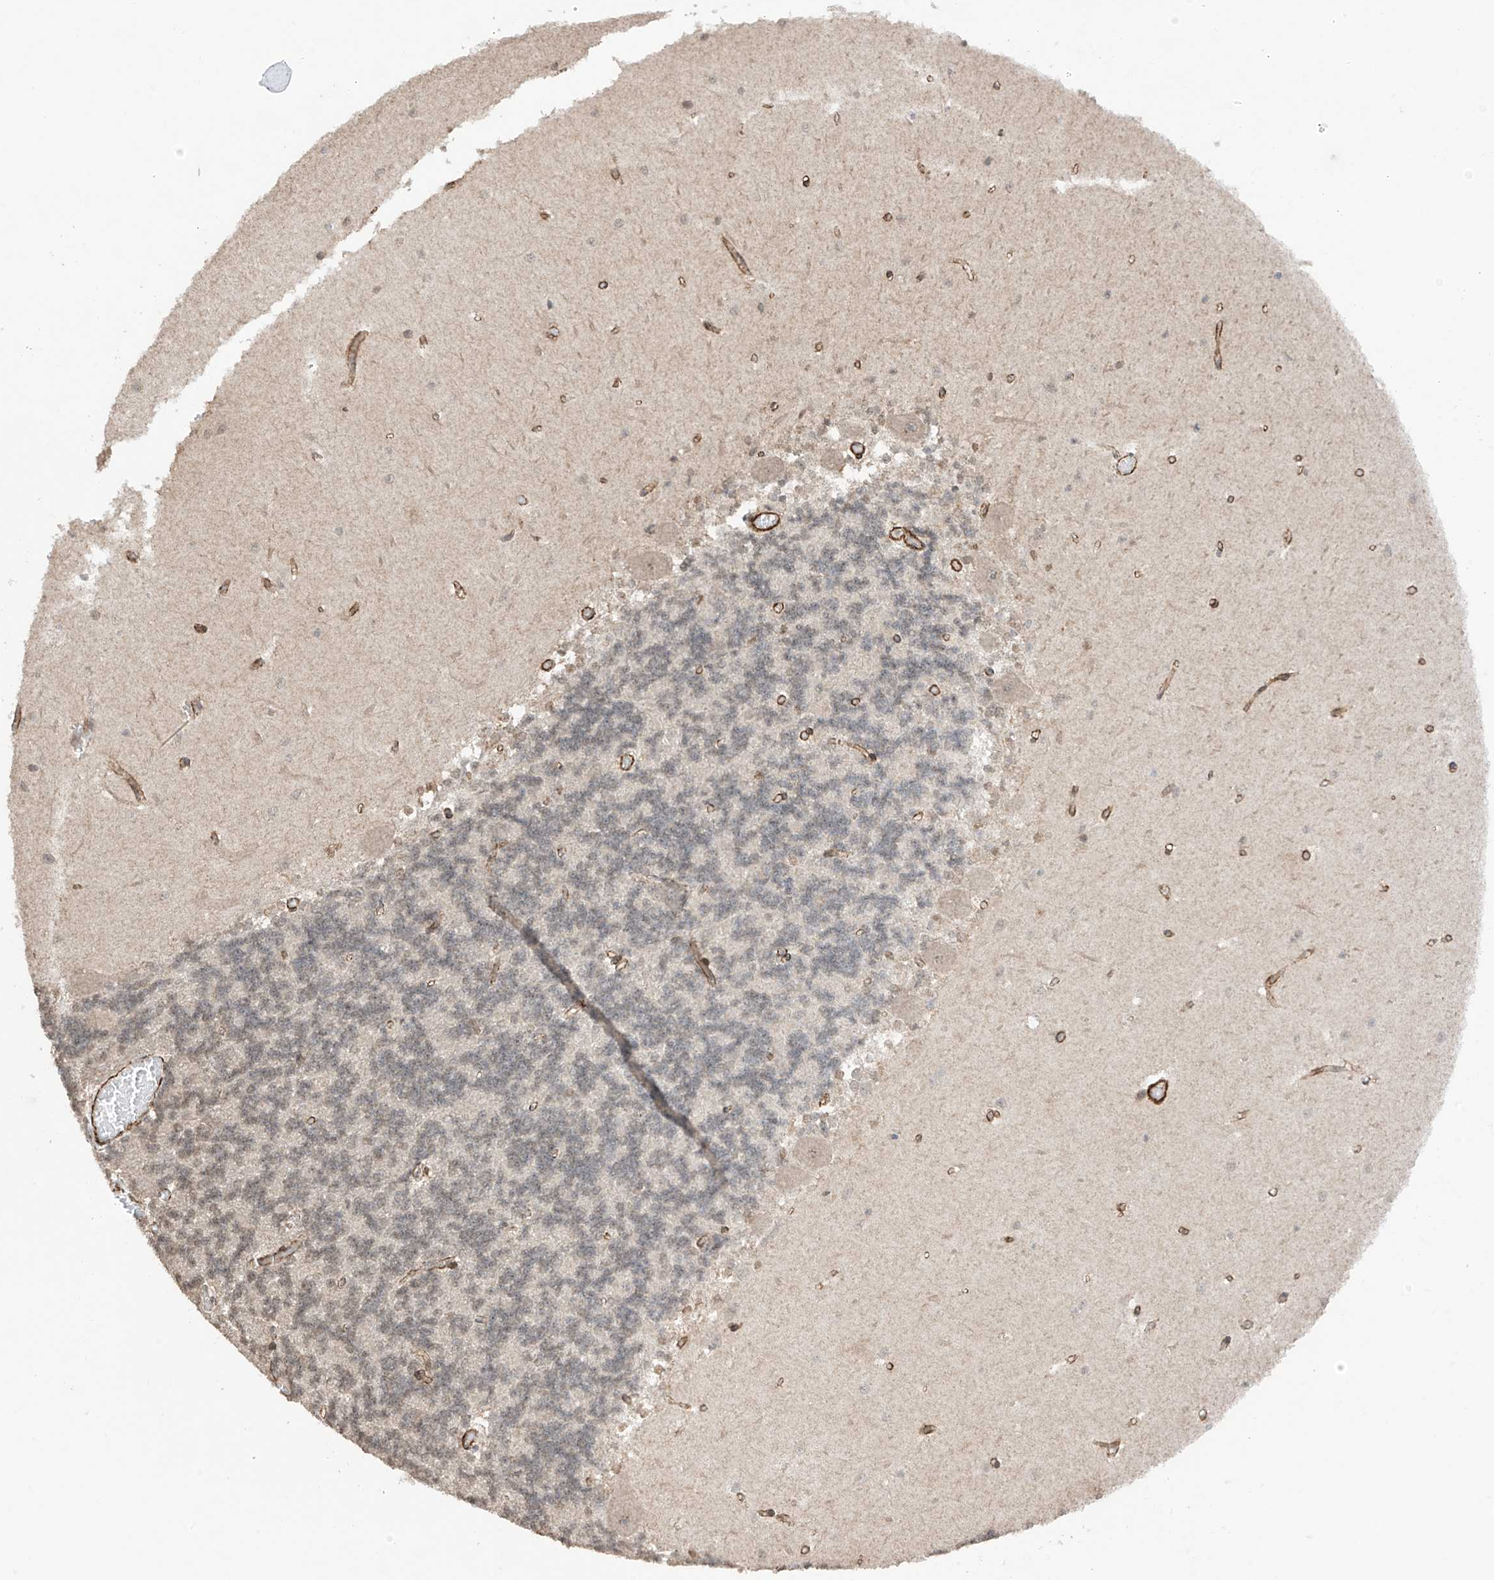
{"staining": {"intensity": "negative", "quantity": "none", "location": "none"}, "tissue": "cerebellum", "cell_type": "Cells in granular layer", "image_type": "normal", "snomed": [{"axis": "morphology", "description": "Normal tissue, NOS"}, {"axis": "topography", "description": "Cerebellum"}], "caption": "This micrograph is of benign cerebellum stained with immunohistochemistry to label a protein in brown with the nuclei are counter-stained blue. There is no staining in cells in granular layer. (DAB (3,3'-diaminobenzidine) IHC, high magnification).", "gene": "TTLL5", "patient": {"sex": "male", "age": 37}}